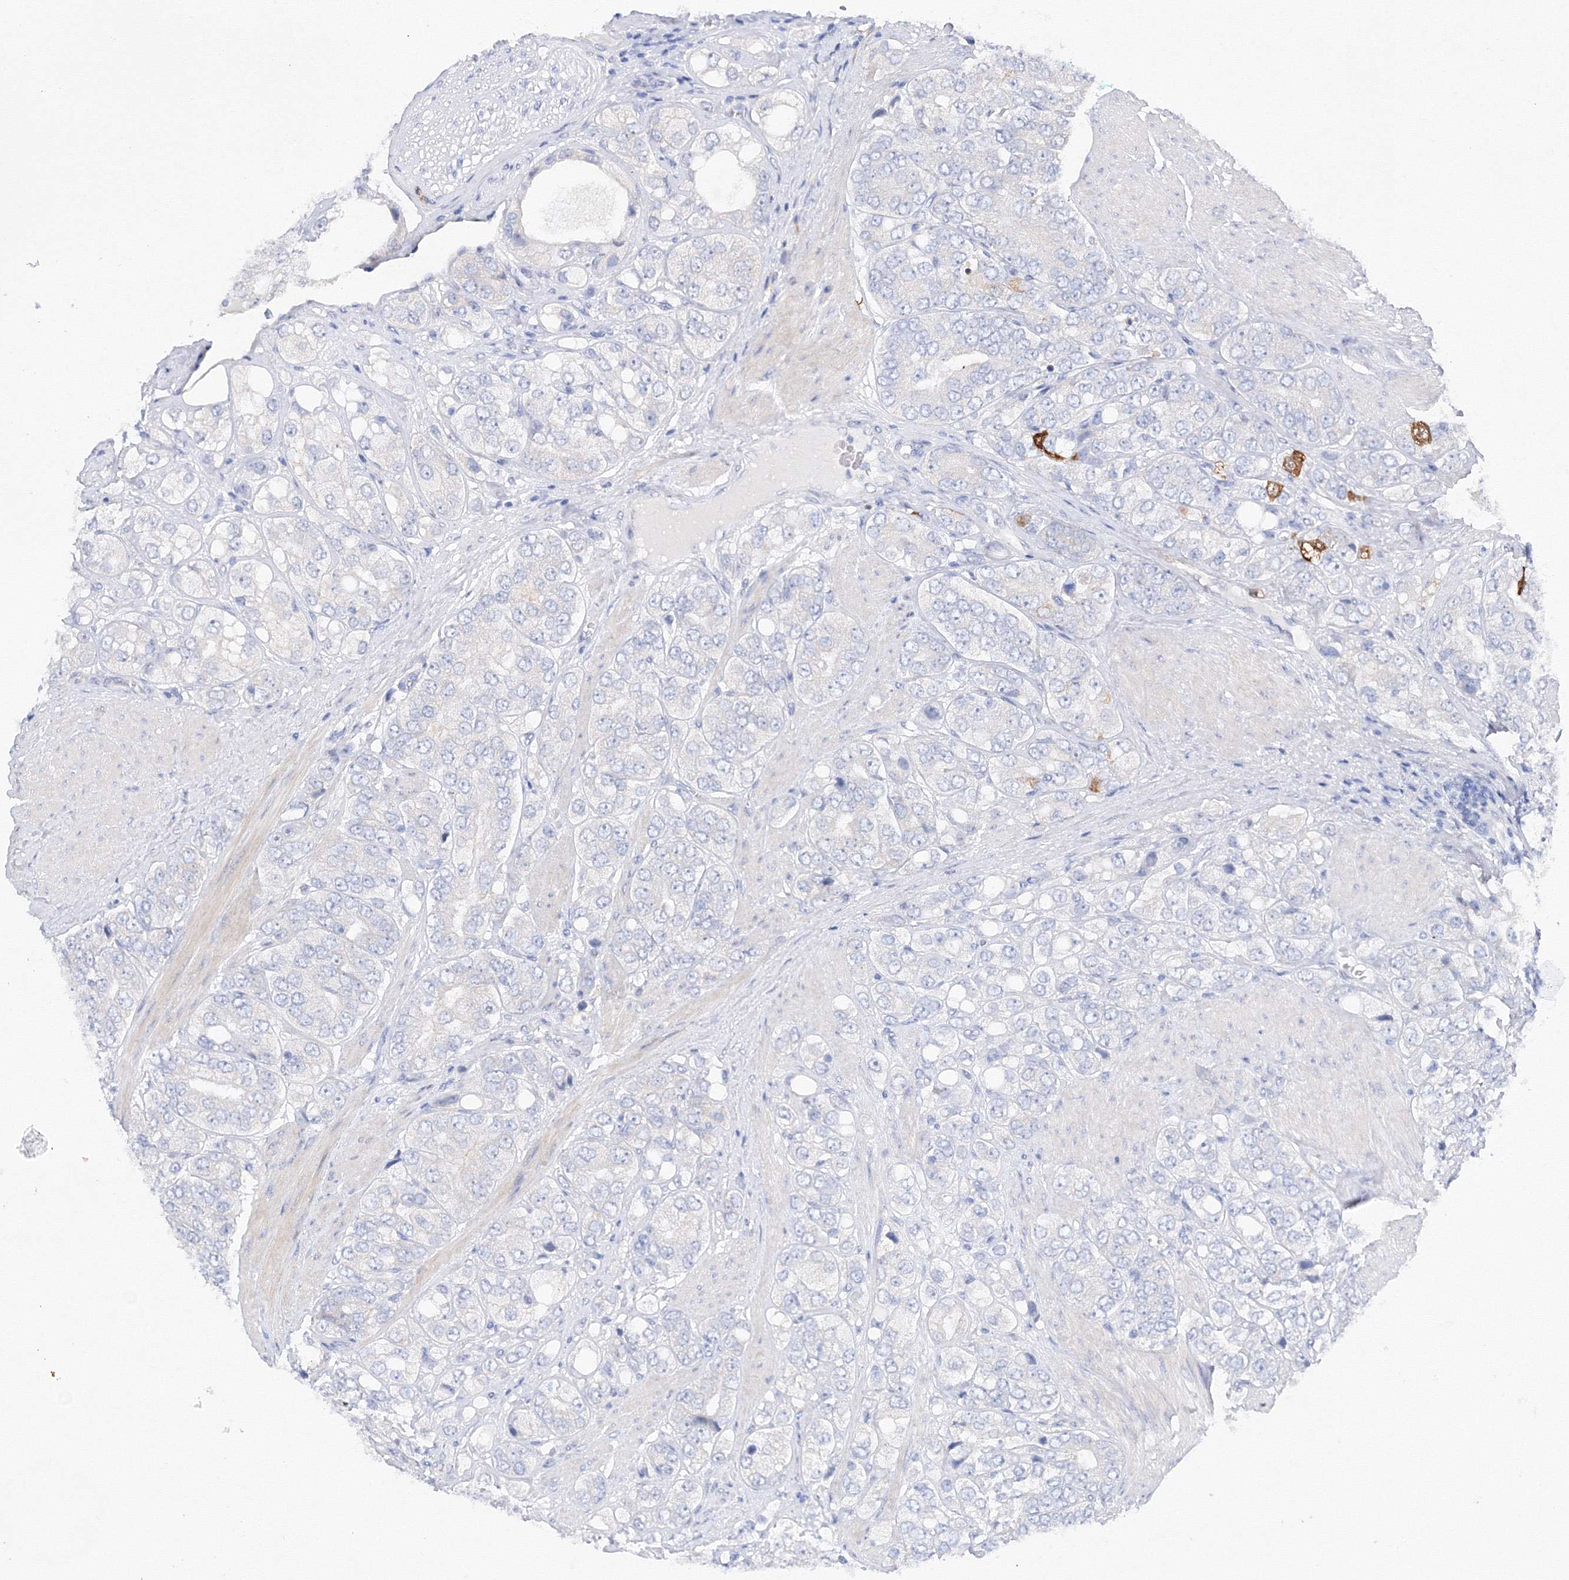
{"staining": {"intensity": "negative", "quantity": "none", "location": "none"}, "tissue": "prostate cancer", "cell_type": "Tumor cells", "image_type": "cancer", "snomed": [{"axis": "morphology", "description": "Adenocarcinoma, High grade"}, {"axis": "topography", "description": "Prostate"}], "caption": "A high-resolution histopathology image shows immunohistochemistry (IHC) staining of prostate cancer, which exhibits no significant staining in tumor cells. The staining was performed using DAB to visualize the protein expression in brown, while the nuclei were stained in blue with hematoxylin (Magnification: 20x).", "gene": "TAMM41", "patient": {"sex": "male", "age": 50}}